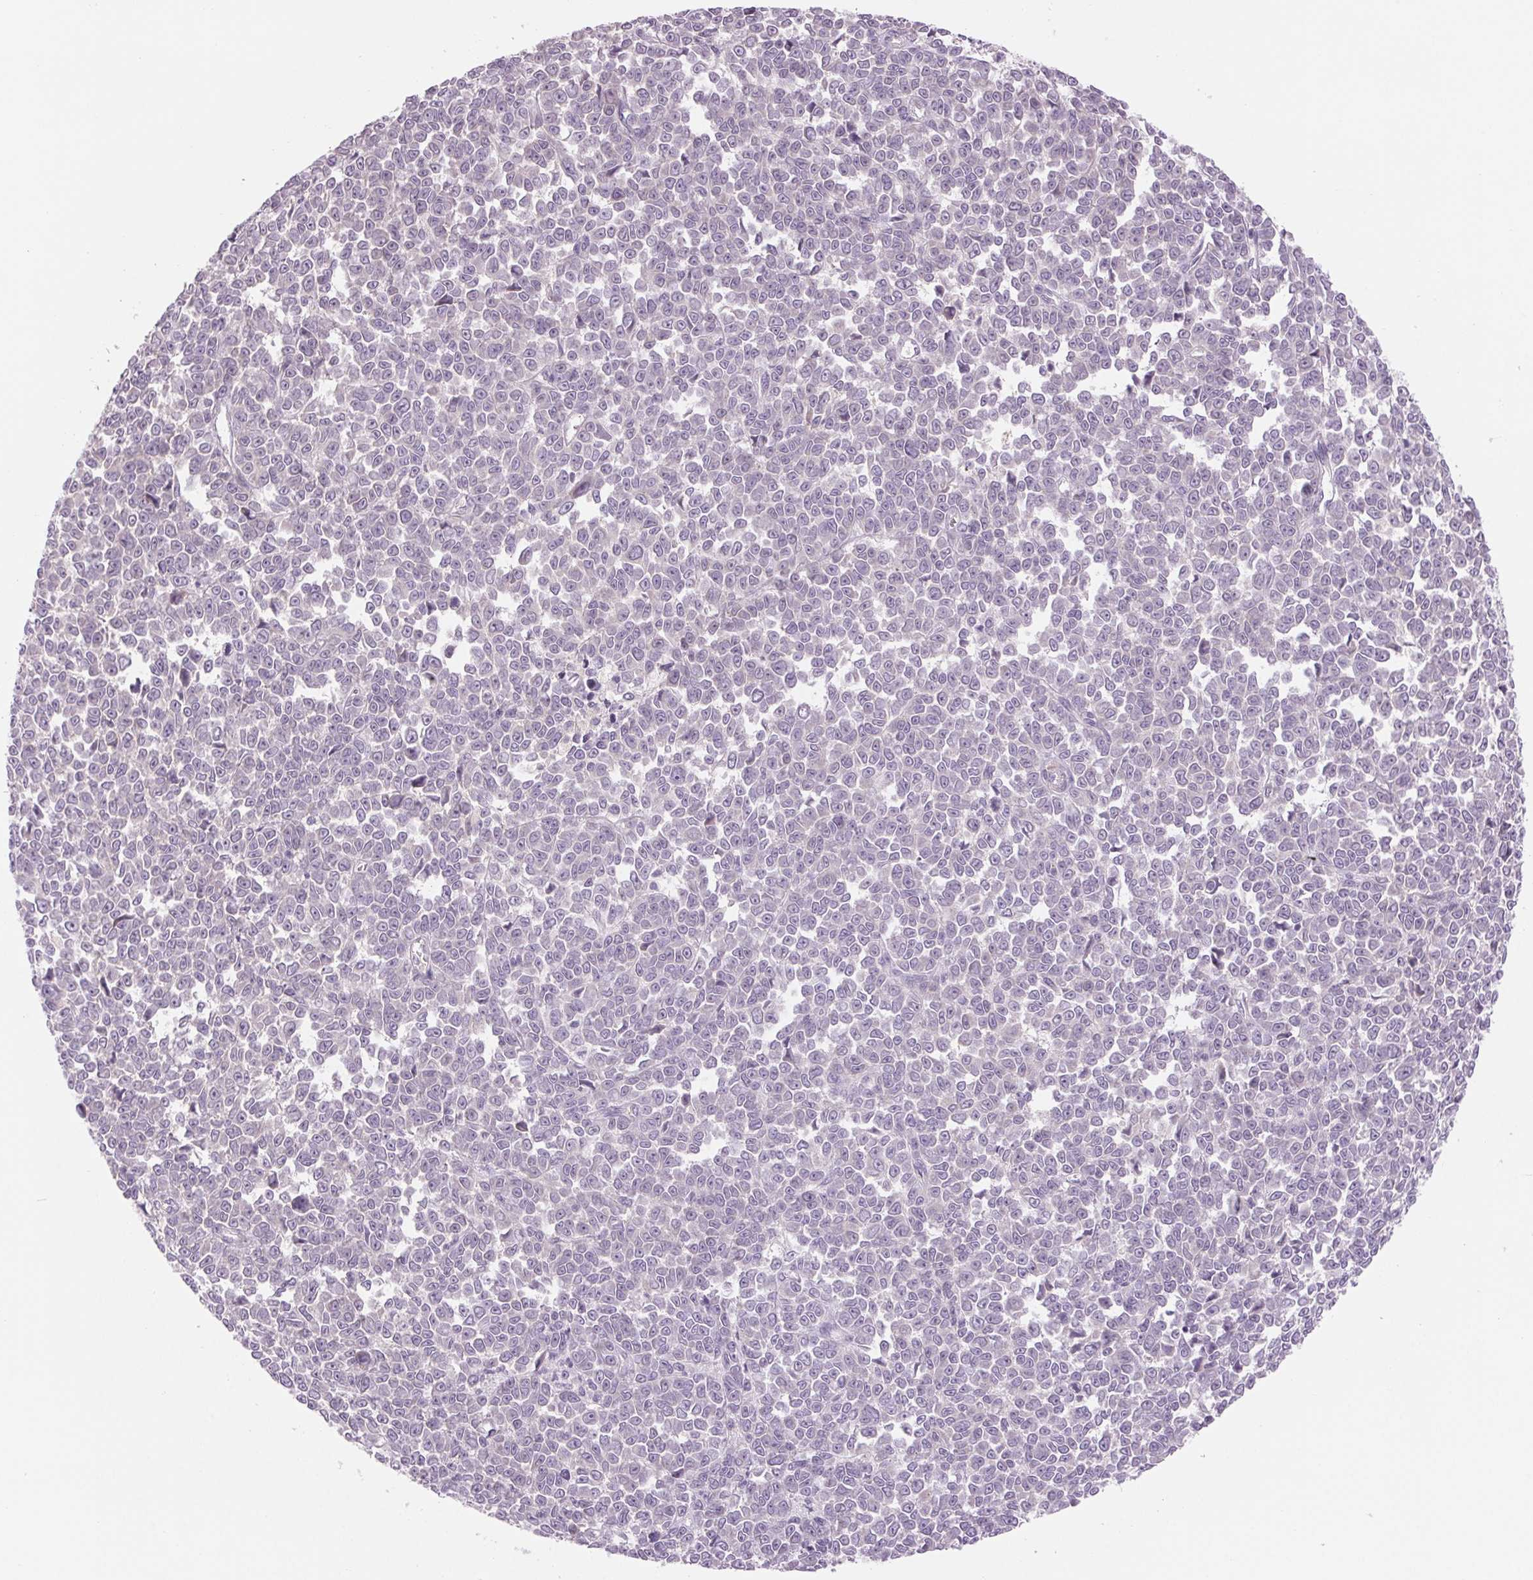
{"staining": {"intensity": "negative", "quantity": "none", "location": "none"}, "tissue": "melanoma", "cell_type": "Tumor cells", "image_type": "cancer", "snomed": [{"axis": "morphology", "description": "Malignant melanoma, NOS"}, {"axis": "topography", "description": "Skin"}], "caption": "Photomicrograph shows no protein staining in tumor cells of melanoma tissue.", "gene": "HHLA2", "patient": {"sex": "female", "age": 95}}